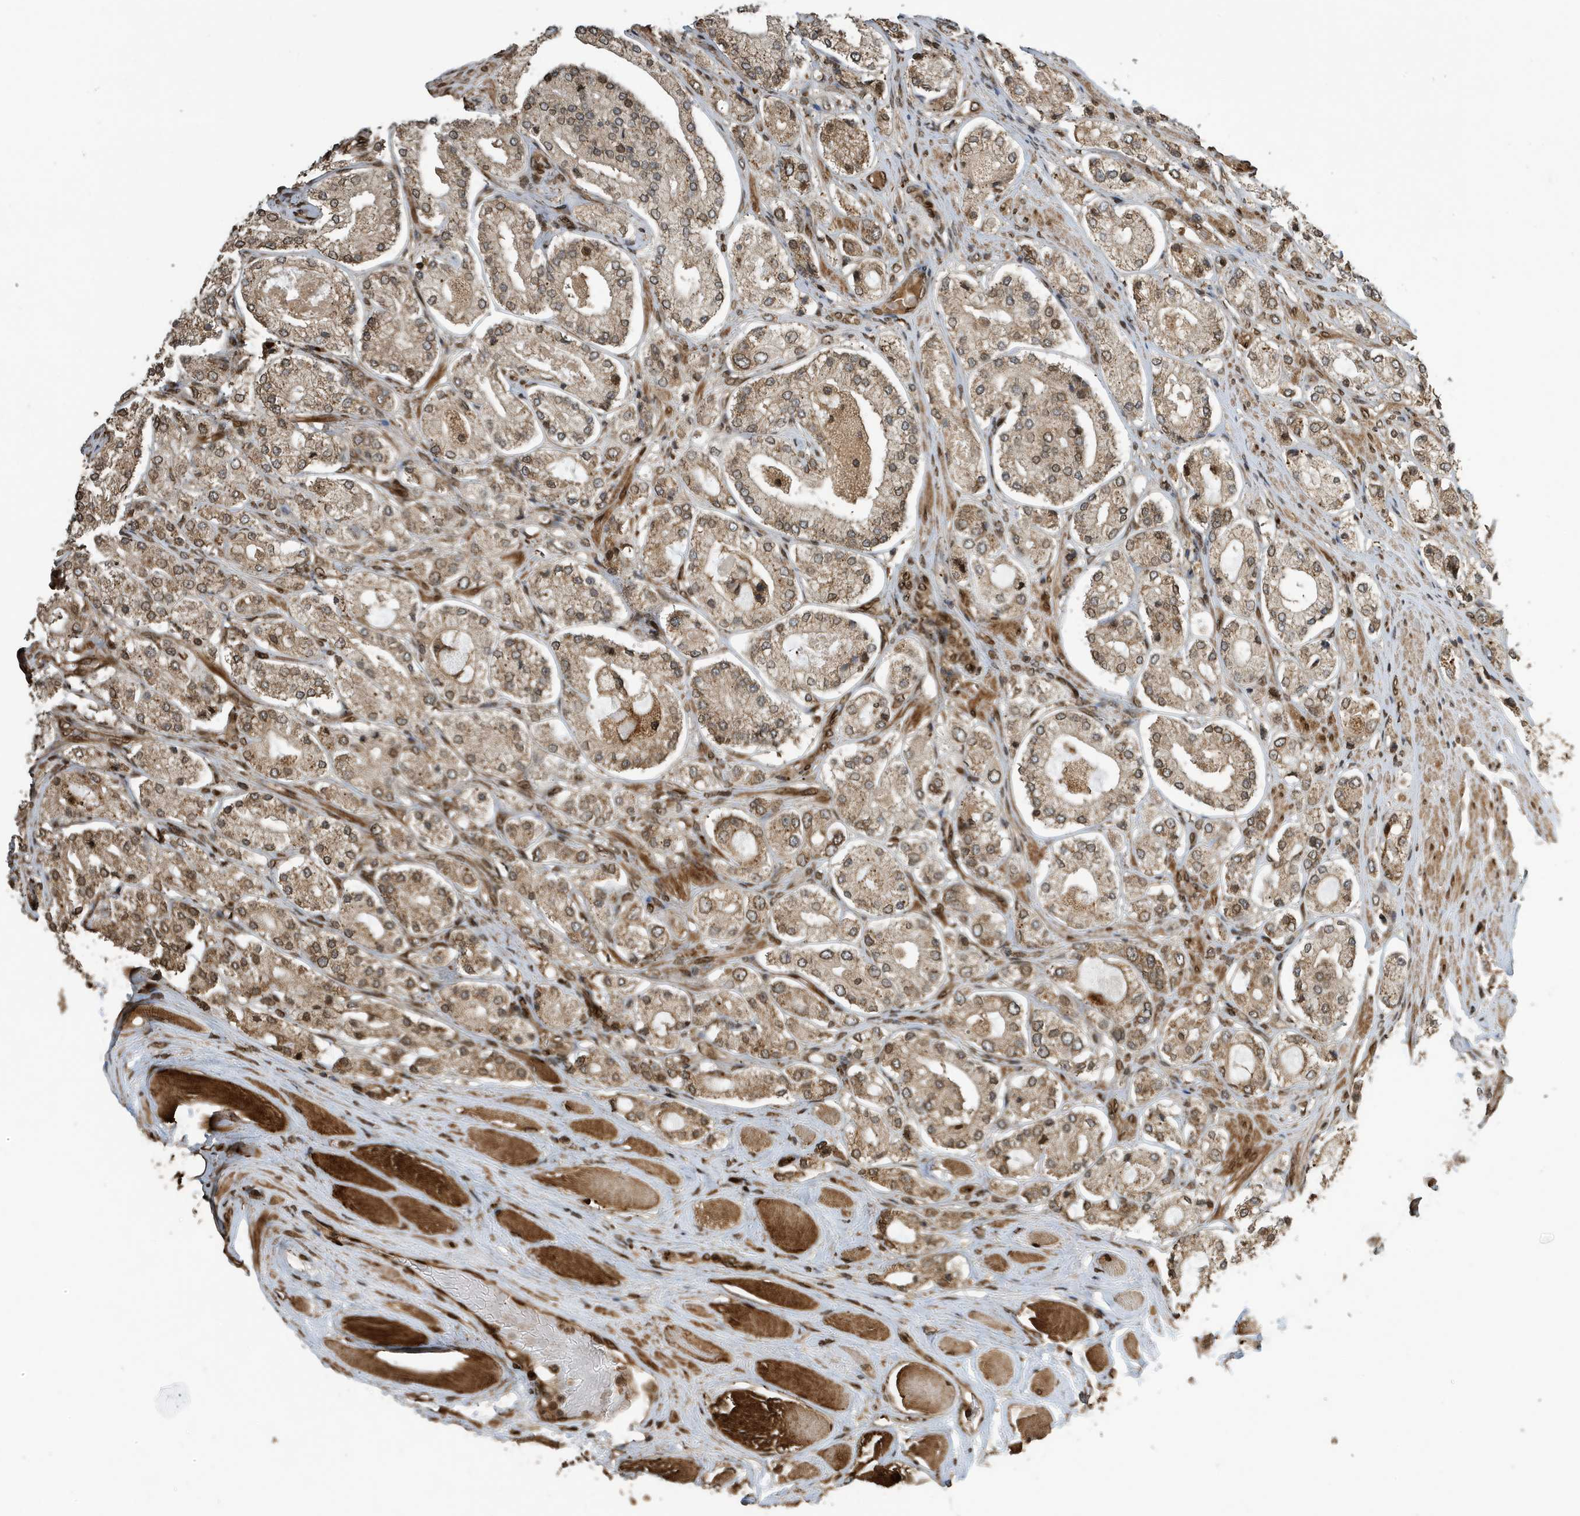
{"staining": {"intensity": "moderate", "quantity": ">75%", "location": "cytoplasmic/membranous,nuclear"}, "tissue": "prostate cancer", "cell_type": "Tumor cells", "image_type": "cancer", "snomed": [{"axis": "morphology", "description": "Adenocarcinoma, High grade"}, {"axis": "topography", "description": "Prostate"}], "caption": "The image reveals a brown stain indicating the presence of a protein in the cytoplasmic/membranous and nuclear of tumor cells in prostate cancer.", "gene": "DUSP18", "patient": {"sex": "male", "age": 65}}